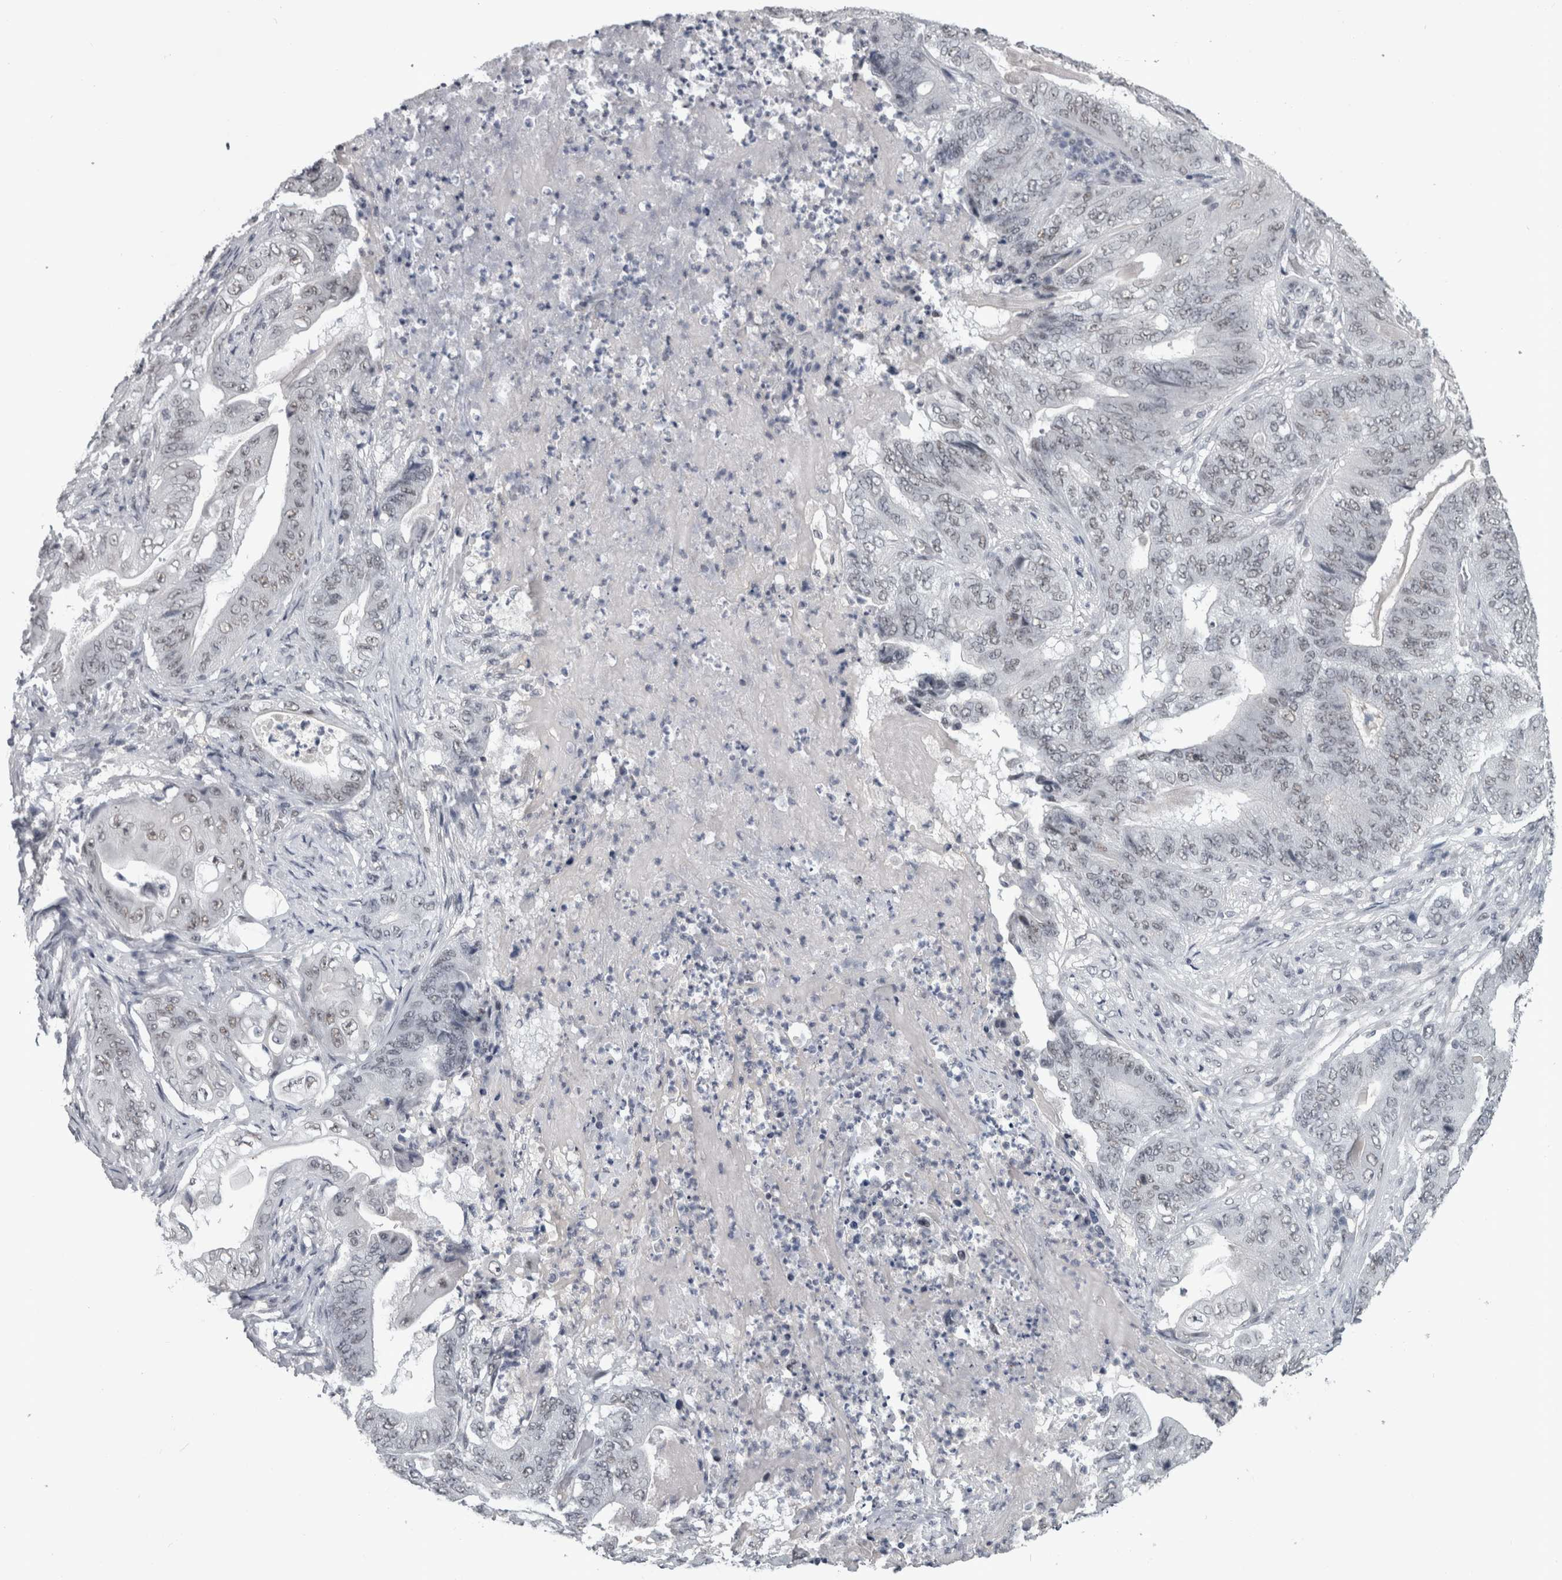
{"staining": {"intensity": "weak", "quantity": "<25%", "location": "nuclear"}, "tissue": "stomach cancer", "cell_type": "Tumor cells", "image_type": "cancer", "snomed": [{"axis": "morphology", "description": "Adenocarcinoma, NOS"}, {"axis": "topography", "description": "Stomach"}], "caption": "Immunohistochemical staining of stomach cancer (adenocarcinoma) demonstrates no significant staining in tumor cells. (DAB (3,3'-diaminobenzidine) immunohistochemistry, high magnification).", "gene": "ARID4B", "patient": {"sex": "female", "age": 73}}